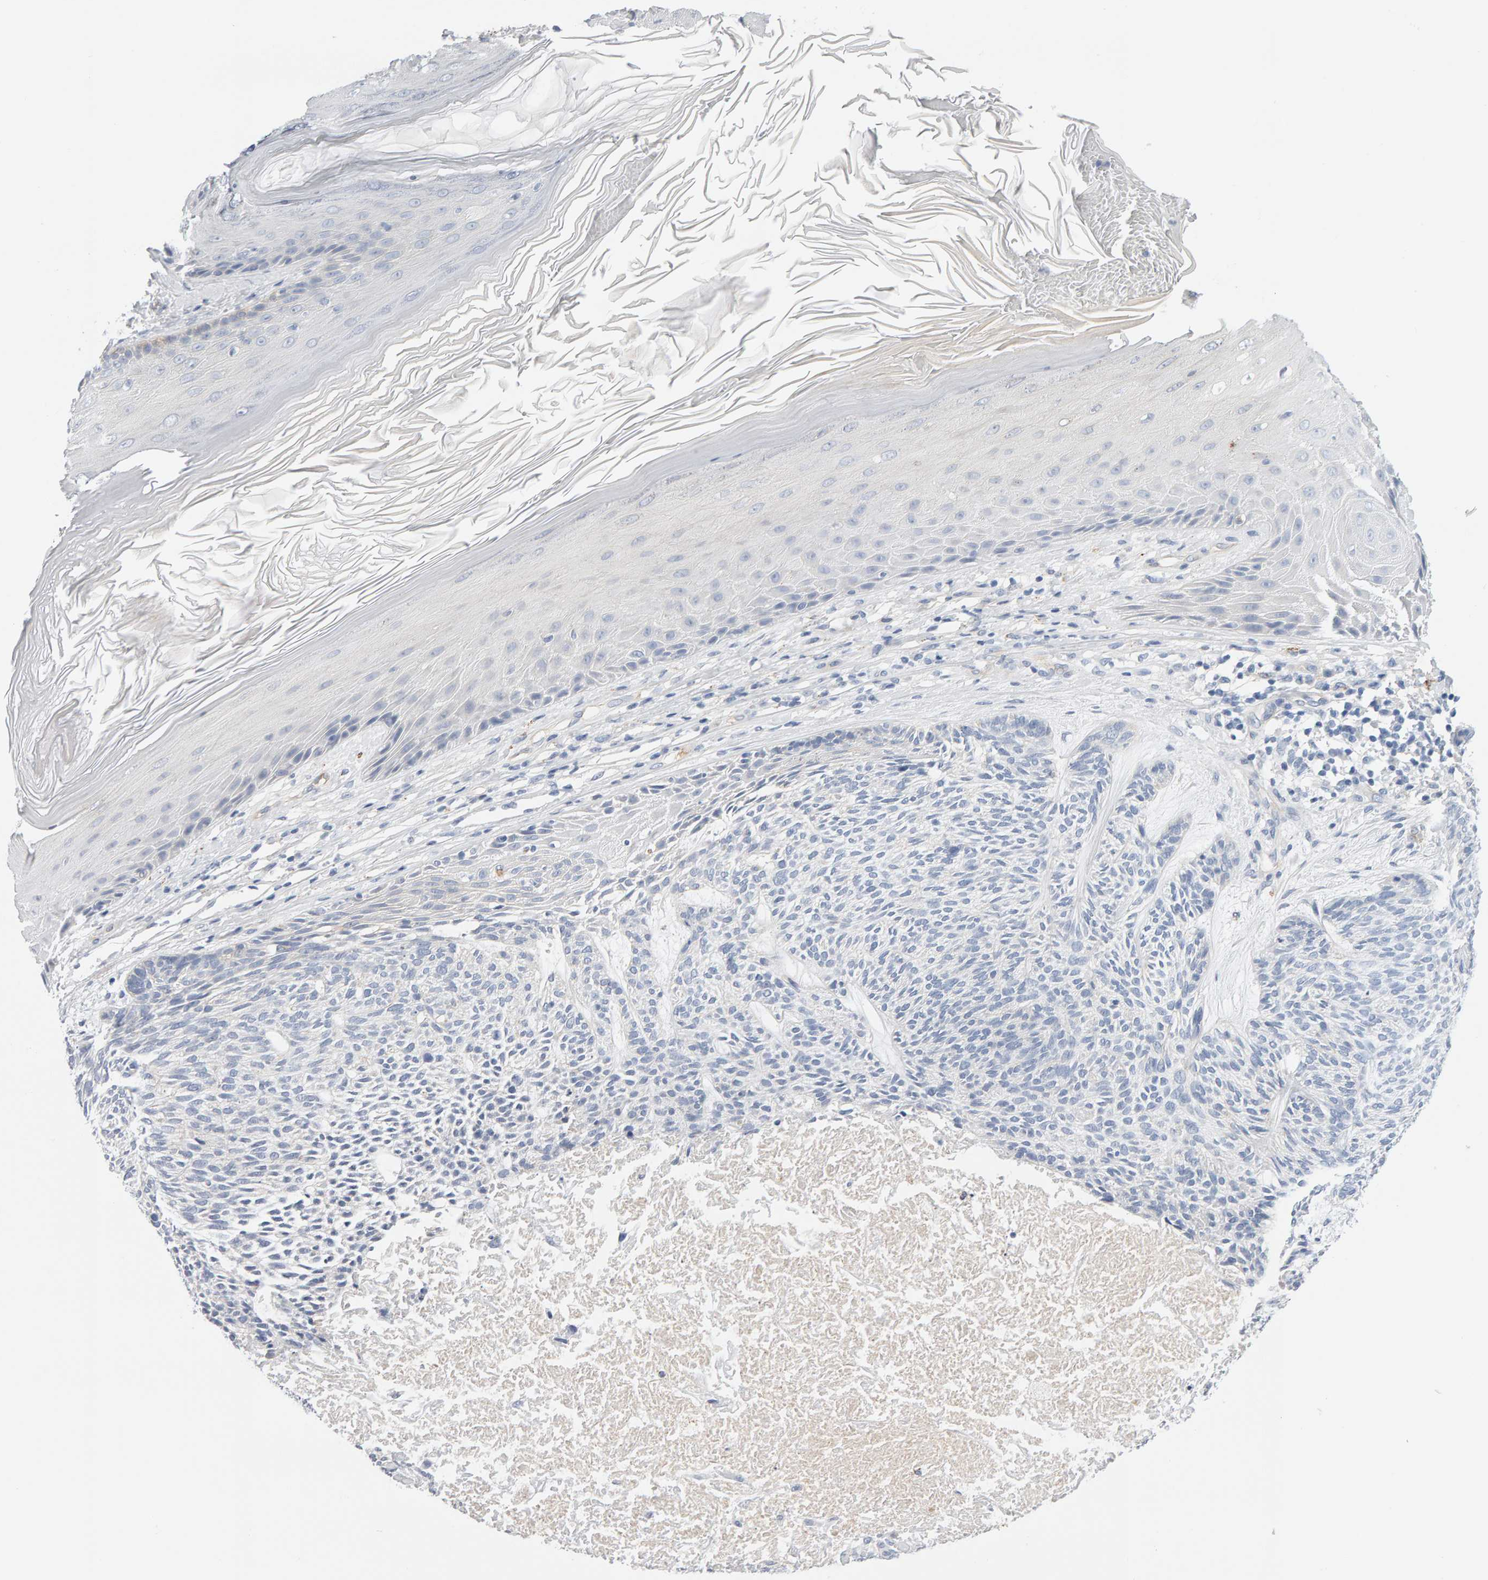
{"staining": {"intensity": "negative", "quantity": "none", "location": "none"}, "tissue": "skin cancer", "cell_type": "Tumor cells", "image_type": "cancer", "snomed": [{"axis": "morphology", "description": "Basal cell carcinoma"}, {"axis": "topography", "description": "Skin"}], "caption": "Tumor cells show no significant protein staining in skin cancer (basal cell carcinoma).", "gene": "METRNL", "patient": {"sex": "male", "age": 55}}